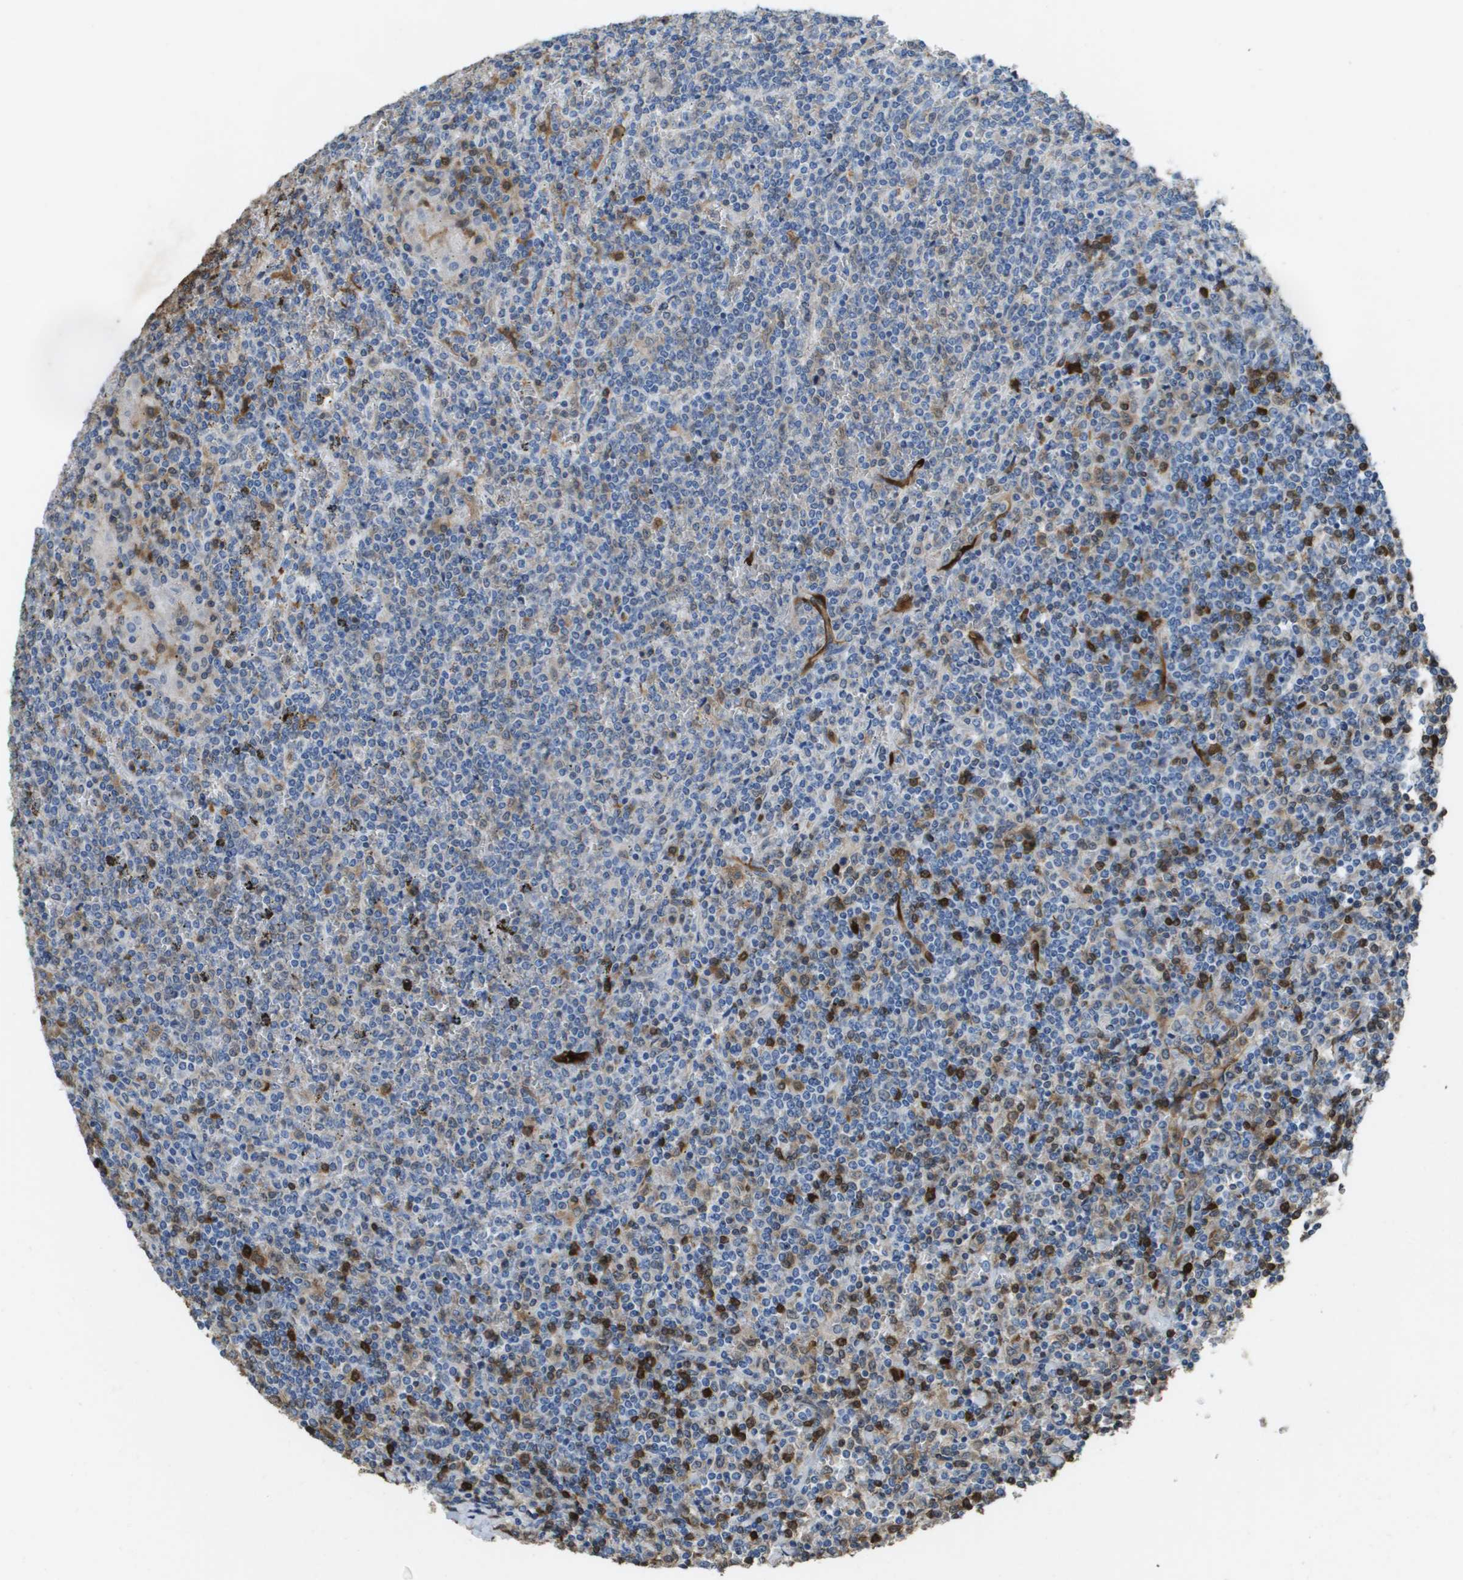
{"staining": {"intensity": "moderate", "quantity": "<25%", "location": "cytoplasmic/membranous"}, "tissue": "lymphoma", "cell_type": "Tumor cells", "image_type": "cancer", "snomed": [{"axis": "morphology", "description": "Malignant lymphoma, non-Hodgkin's type, Low grade"}, {"axis": "topography", "description": "Spleen"}], "caption": "Human lymphoma stained for a protein (brown) reveals moderate cytoplasmic/membranous positive staining in about <25% of tumor cells.", "gene": "FABP5", "patient": {"sex": "female", "age": 19}}